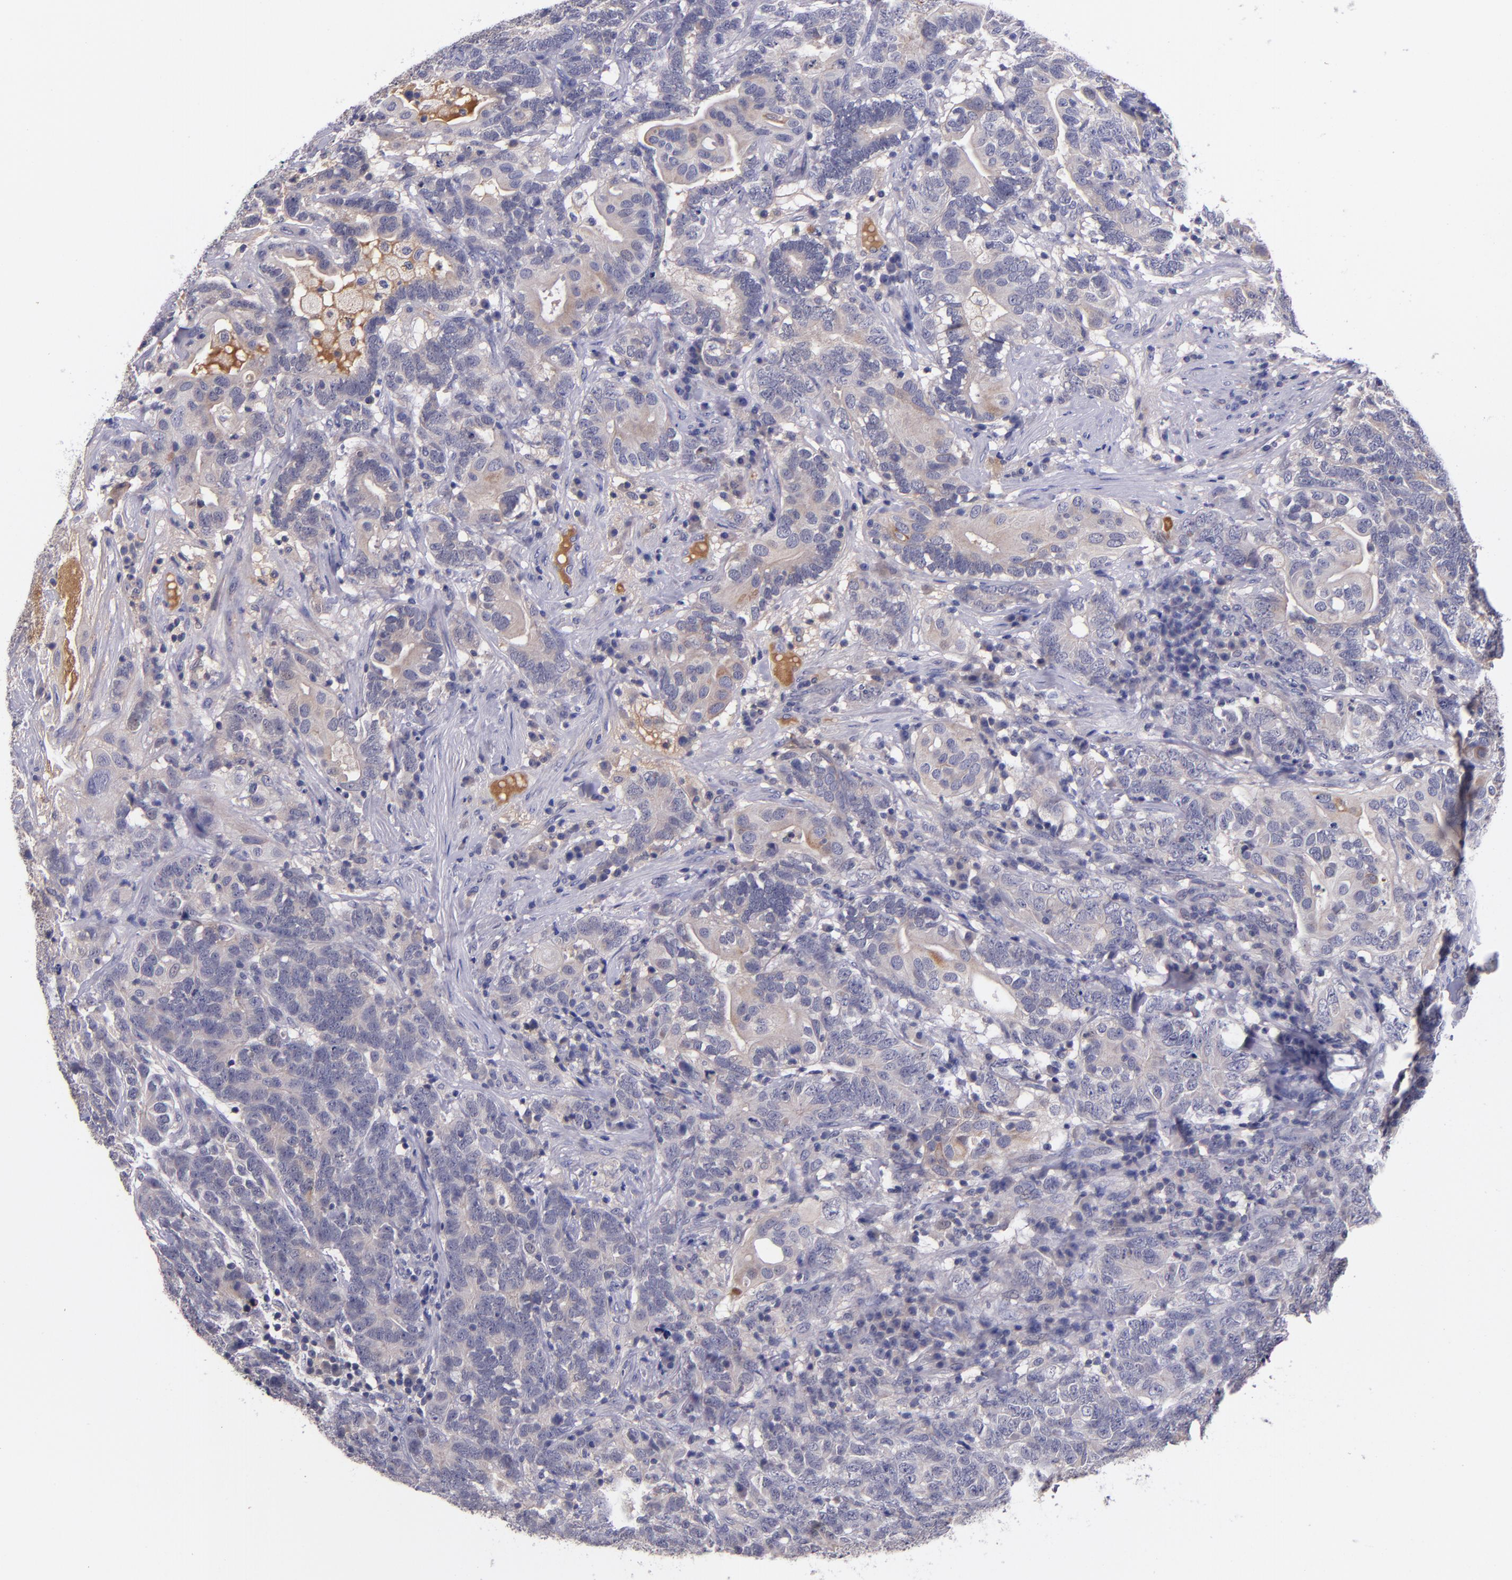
{"staining": {"intensity": "weak", "quantity": "25%-75%", "location": "cytoplasmic/membranous"}, "tissue": "testis cancer", "cell_type": "Tumor cells", "image_type": "cancer", "snomed": [{"axis": "morphology", "description": "Carcinoma, Embryonal, NOS"}, {"axis": "topography", "description": "Testis"}], "caption": "Testis embryonal carcinoma tissue displays weak cytoplasmic/membranous expression in about 25%-75% of tumor cells", "gene": "RBP4", "patient": {"sex": "male", "age": 26}}